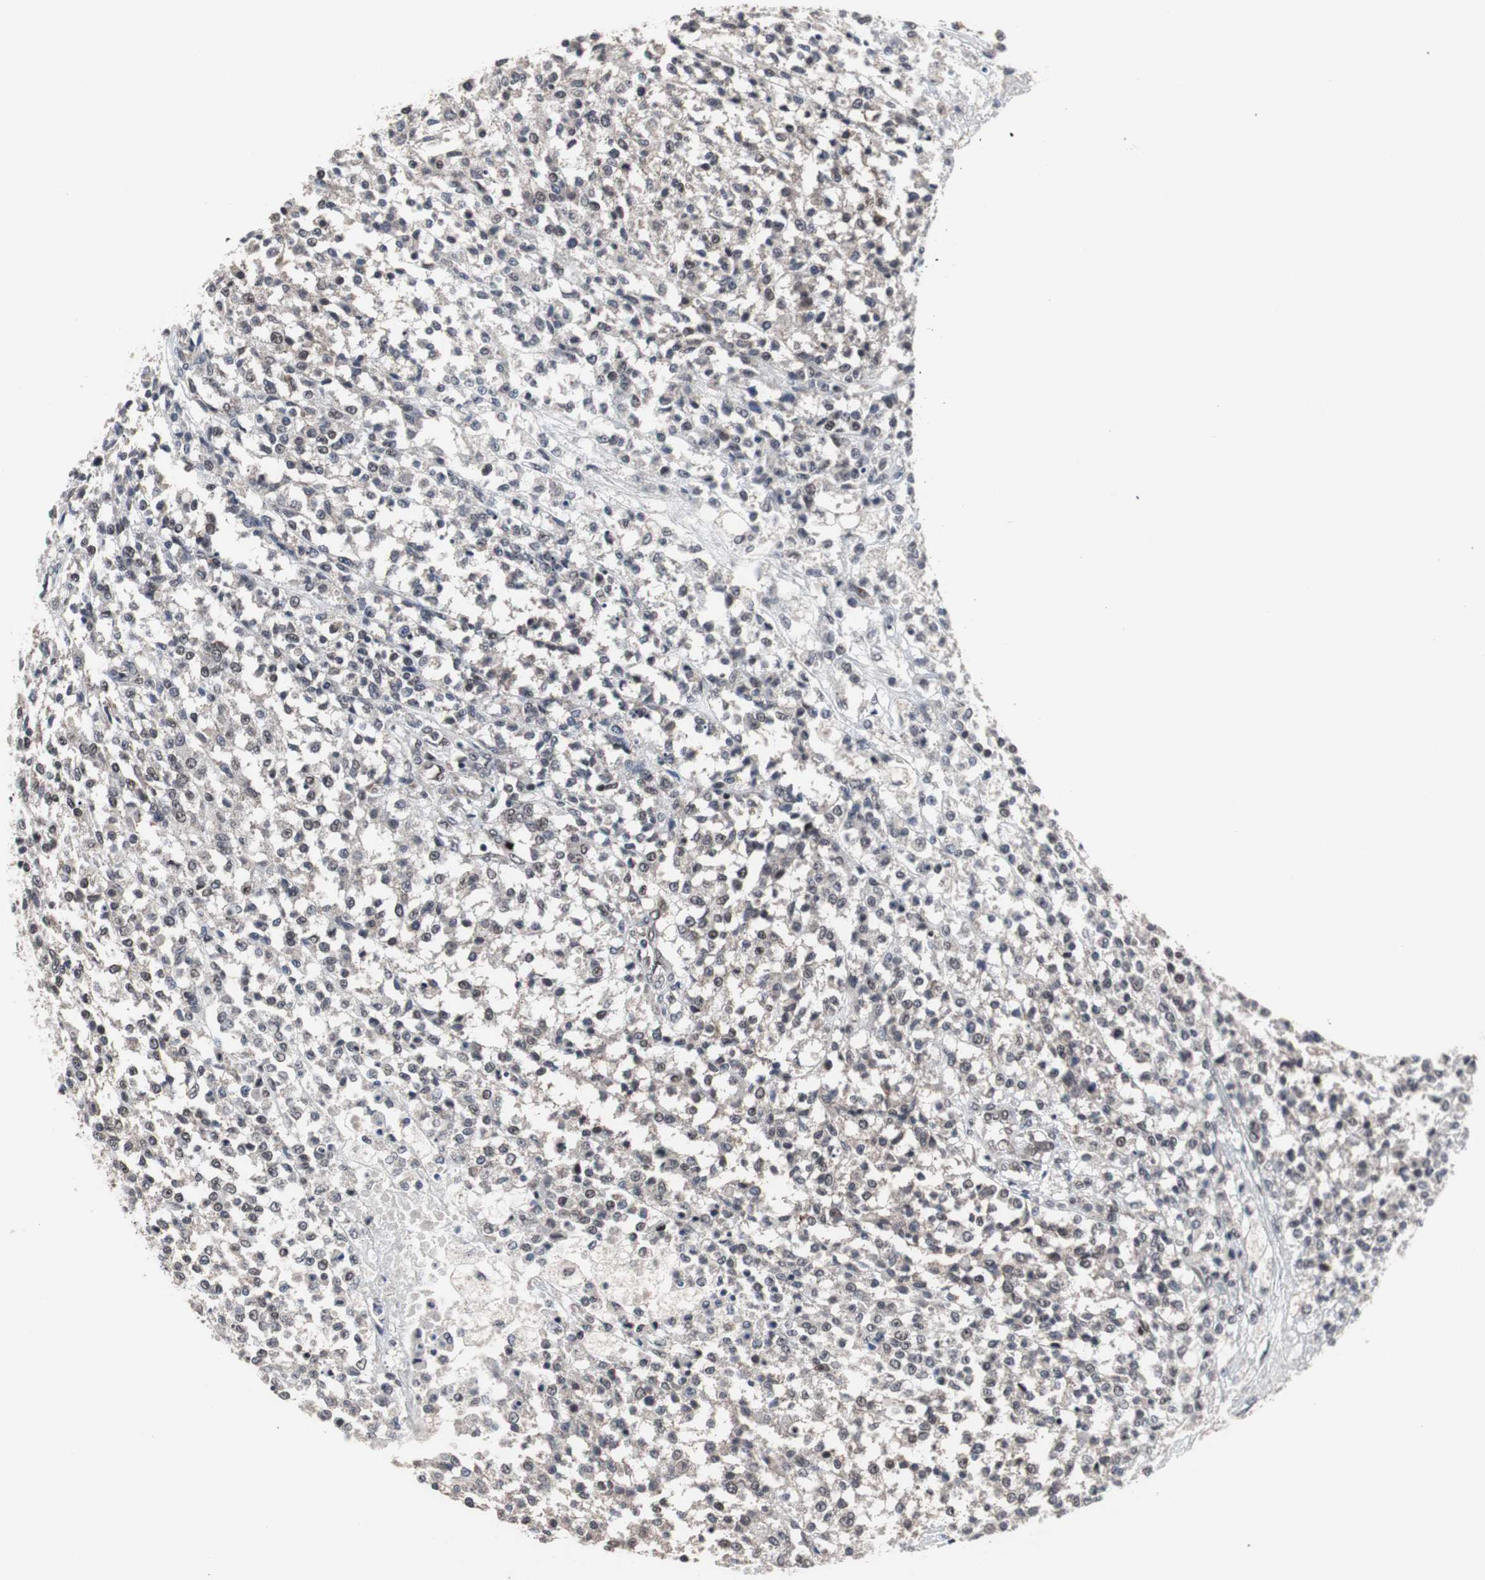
{"staining": {"intensity": "weak", "quantity": "25%-75%", "location": "nuclear"}, "tissue": "testis cancer", "cell_type": "Tumor cells", "image_type": "cancer", "snomed": [{"axis": "morphology", "description": "Seminoma, NOS"}, {"axis": "topography", "description": "Testis"}], "caption": "Immunohistochemistry photomicrograph of neoplastic tissue: human testis seminoma stained using IHC shows low levels of weak protein expression localized specifically in the nuclear of tumor cells, appearing as a nuclear brown color.", "gene": "GTF2F2", "patient": {"sex": "male", "age": 59}}